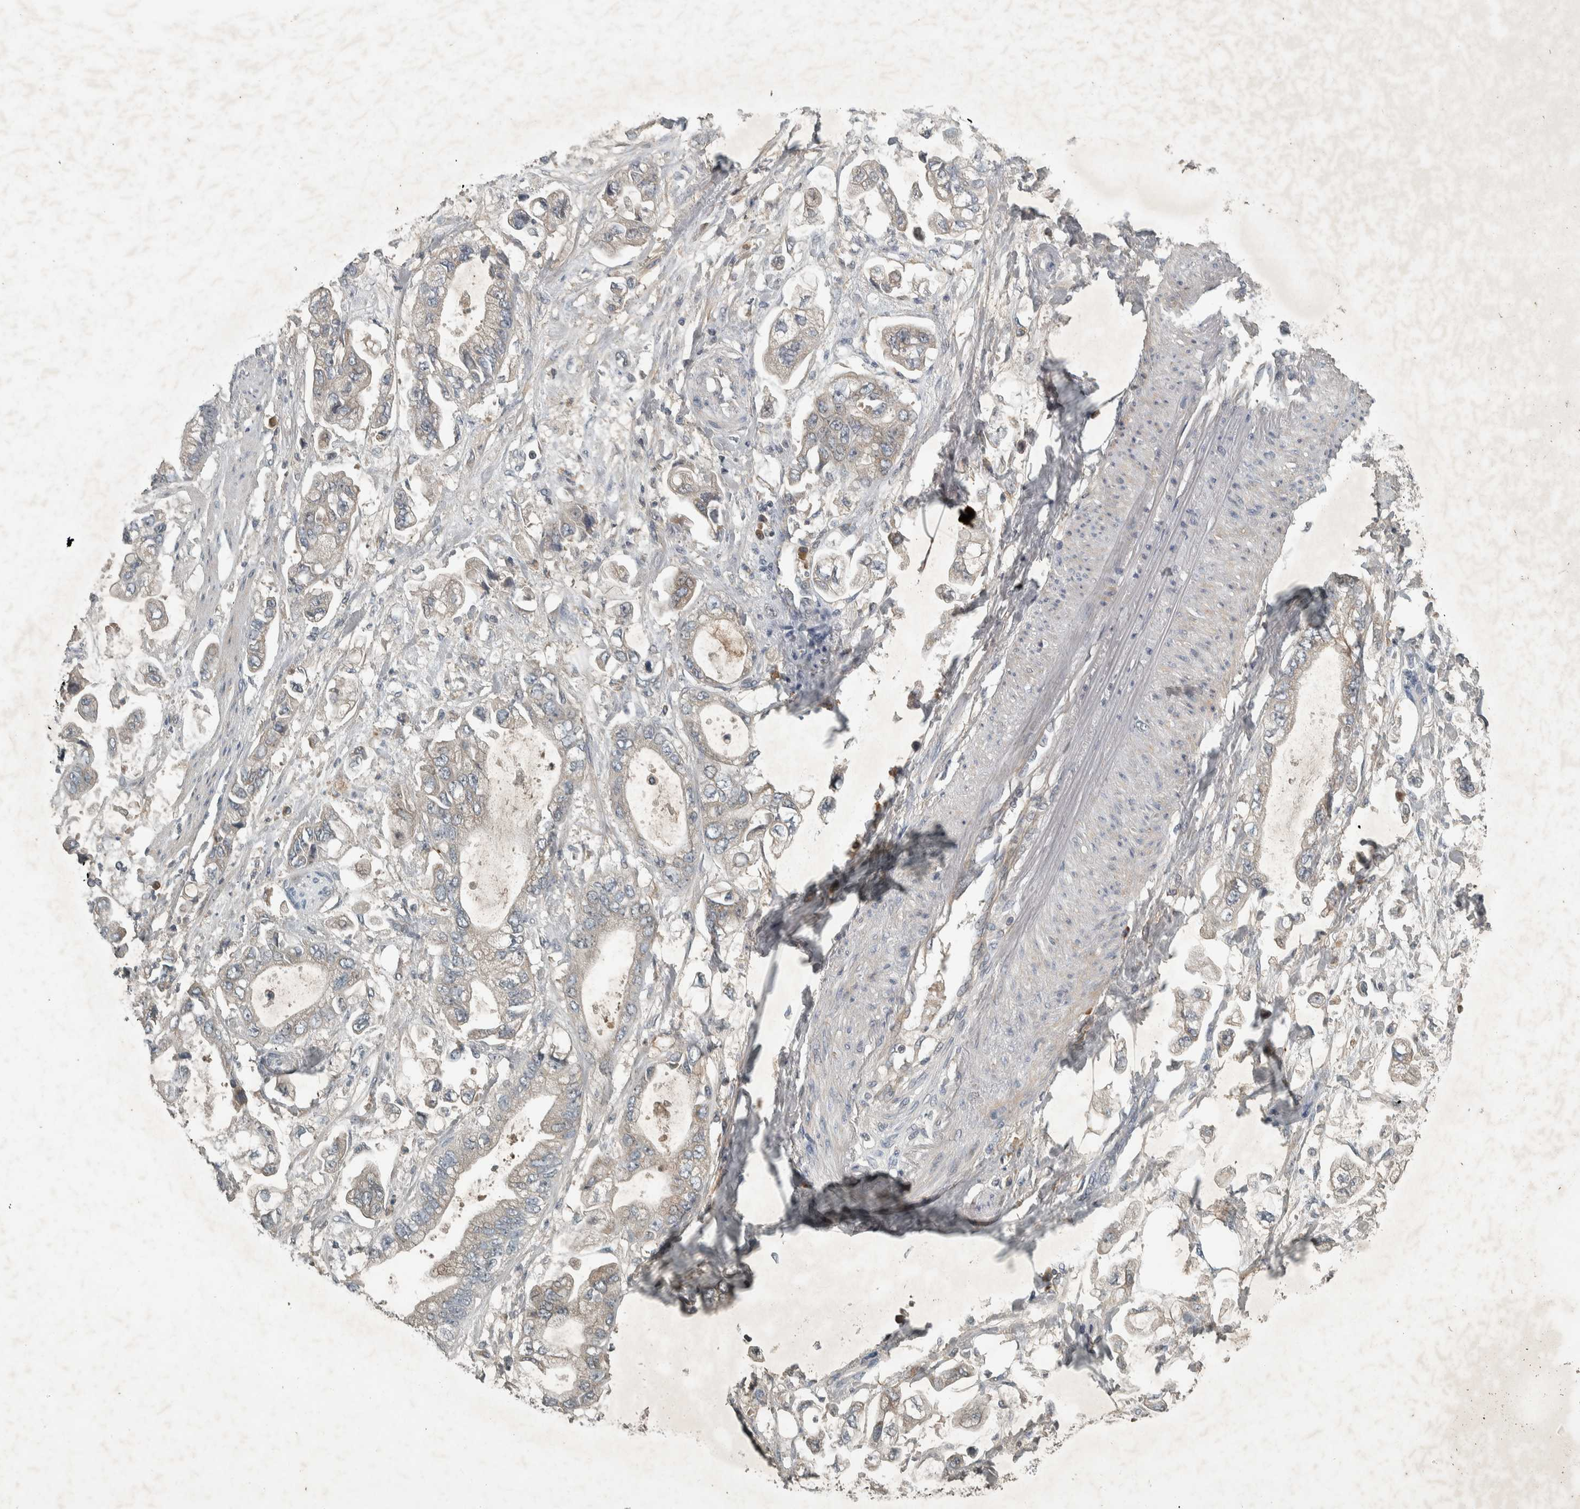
{"staining": {"intensity": "negative", "quantity": "none", "location": "none"}, "tissue": "stomach cancer", "cell_type": "Tumor cells", "image_type": "cancer", "snomed": [{"axis": "morphology", "description": "Normal tissue, NOS"}, {"axis": "morphology", "description": "Adenocarcinoma, NOS"}, {"axis": "topography", "description": "Stomach"}], "caption": "Stomach cancer was stained to show a protein in brown. There is no significant positivity in tumor cells.", "gene": "CLCN2", "patient": {"sex": "male", "age": 62}}